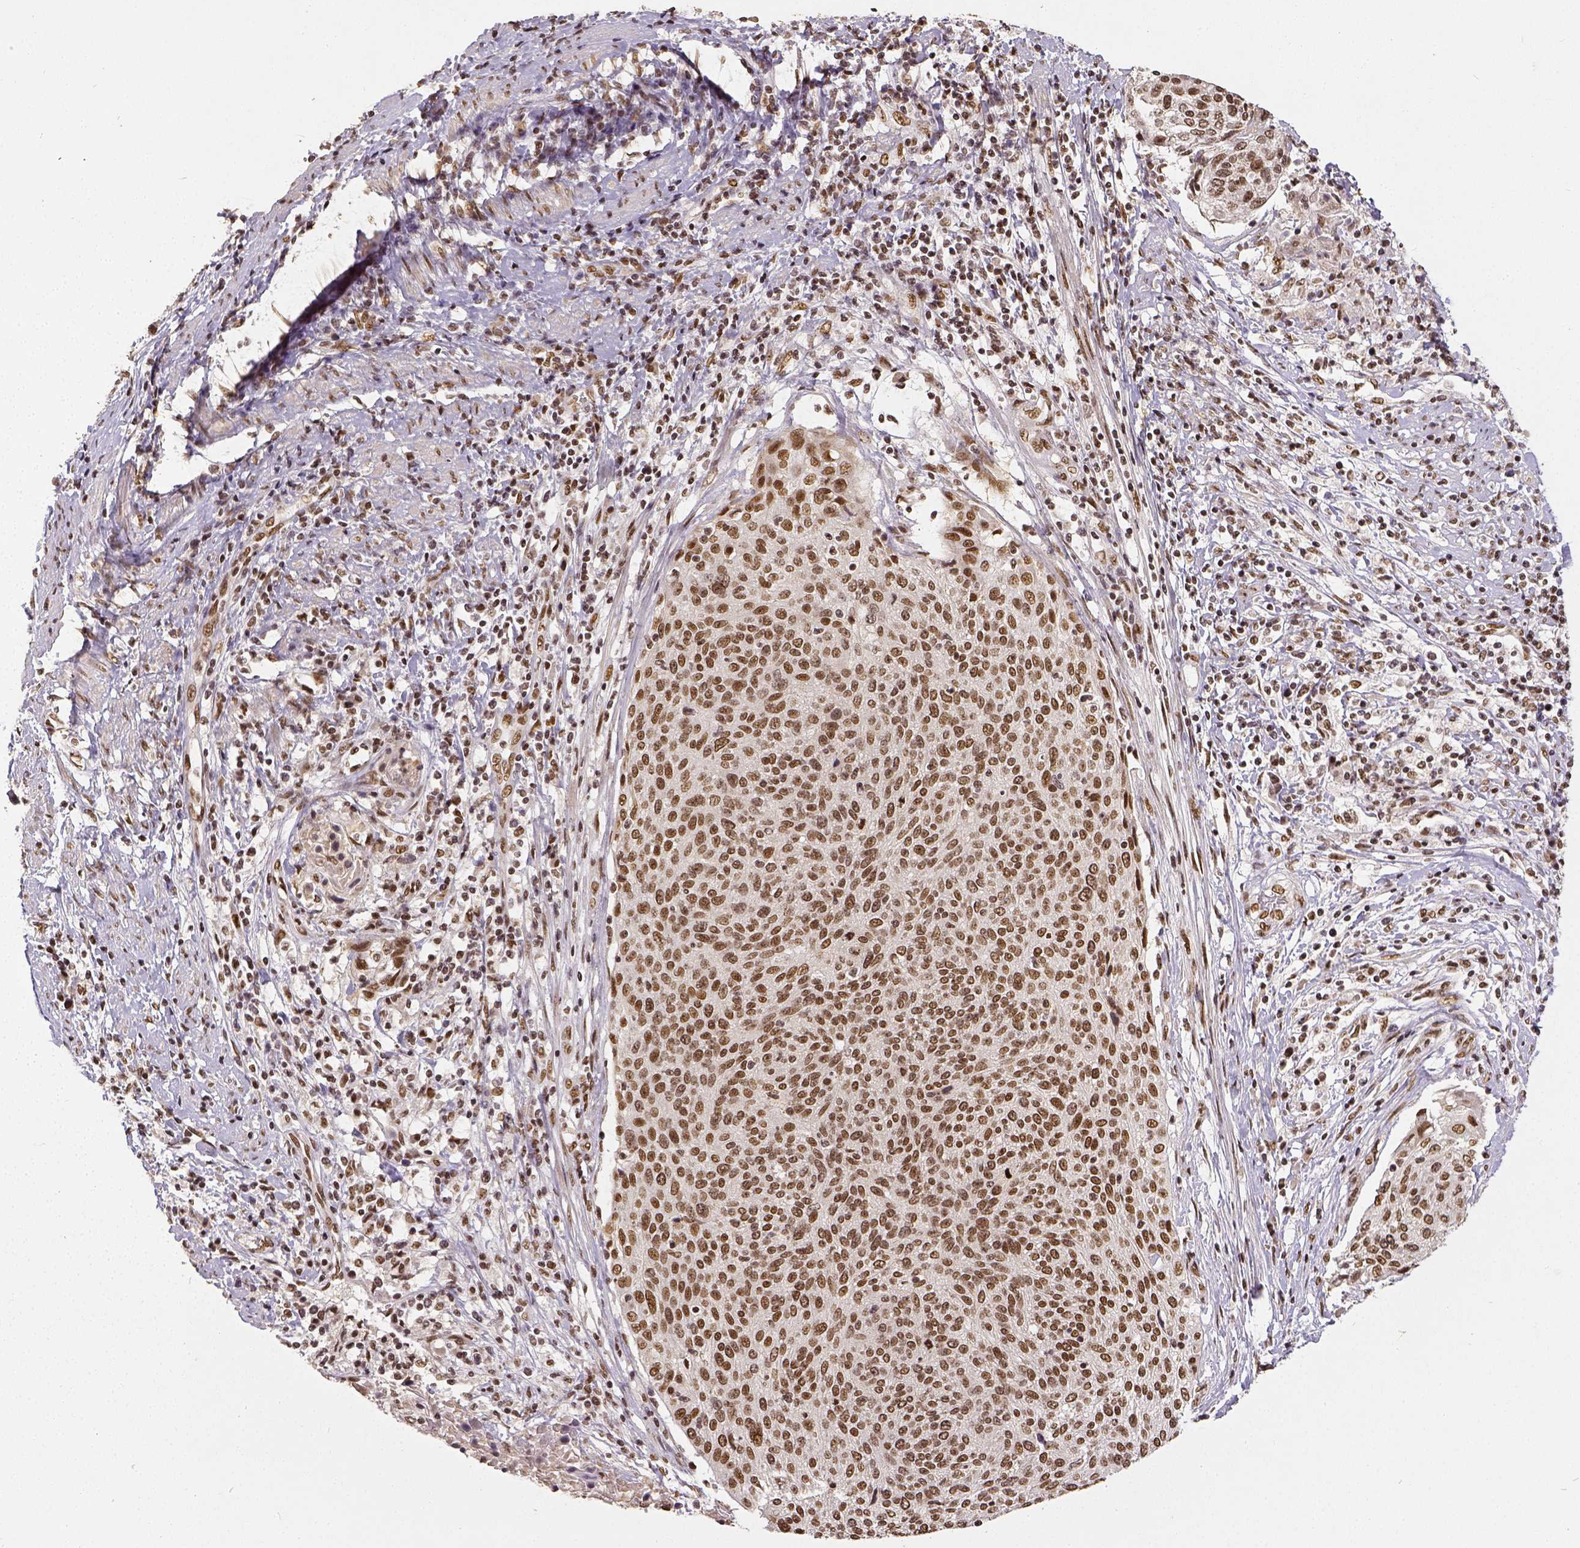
{"staining": {"intensity": "moderate", "quantity": ">75%", "location": "nuclear"}, "tissue": "cervical cancer", "cell_type": "Tumor cells", "image_type": "cancer", "snomed": [{"axis": "morphology", "description": "Squamous cell carcinoma, NOS"}, {"axis": "topography", "description": "Cervix"}], "caption": "Moderate nuclear expression is present in approximately >75% of tumor cells in squamous cell carcinoma (cervical). Using DAB (3,3'-diaminobenzidine) (brown) and hematoxylin (blue) stains, captured at high magnification using brightfield microscopy.", "gene": "ATRX", "patient": {"sex": "female", "age": 31}}